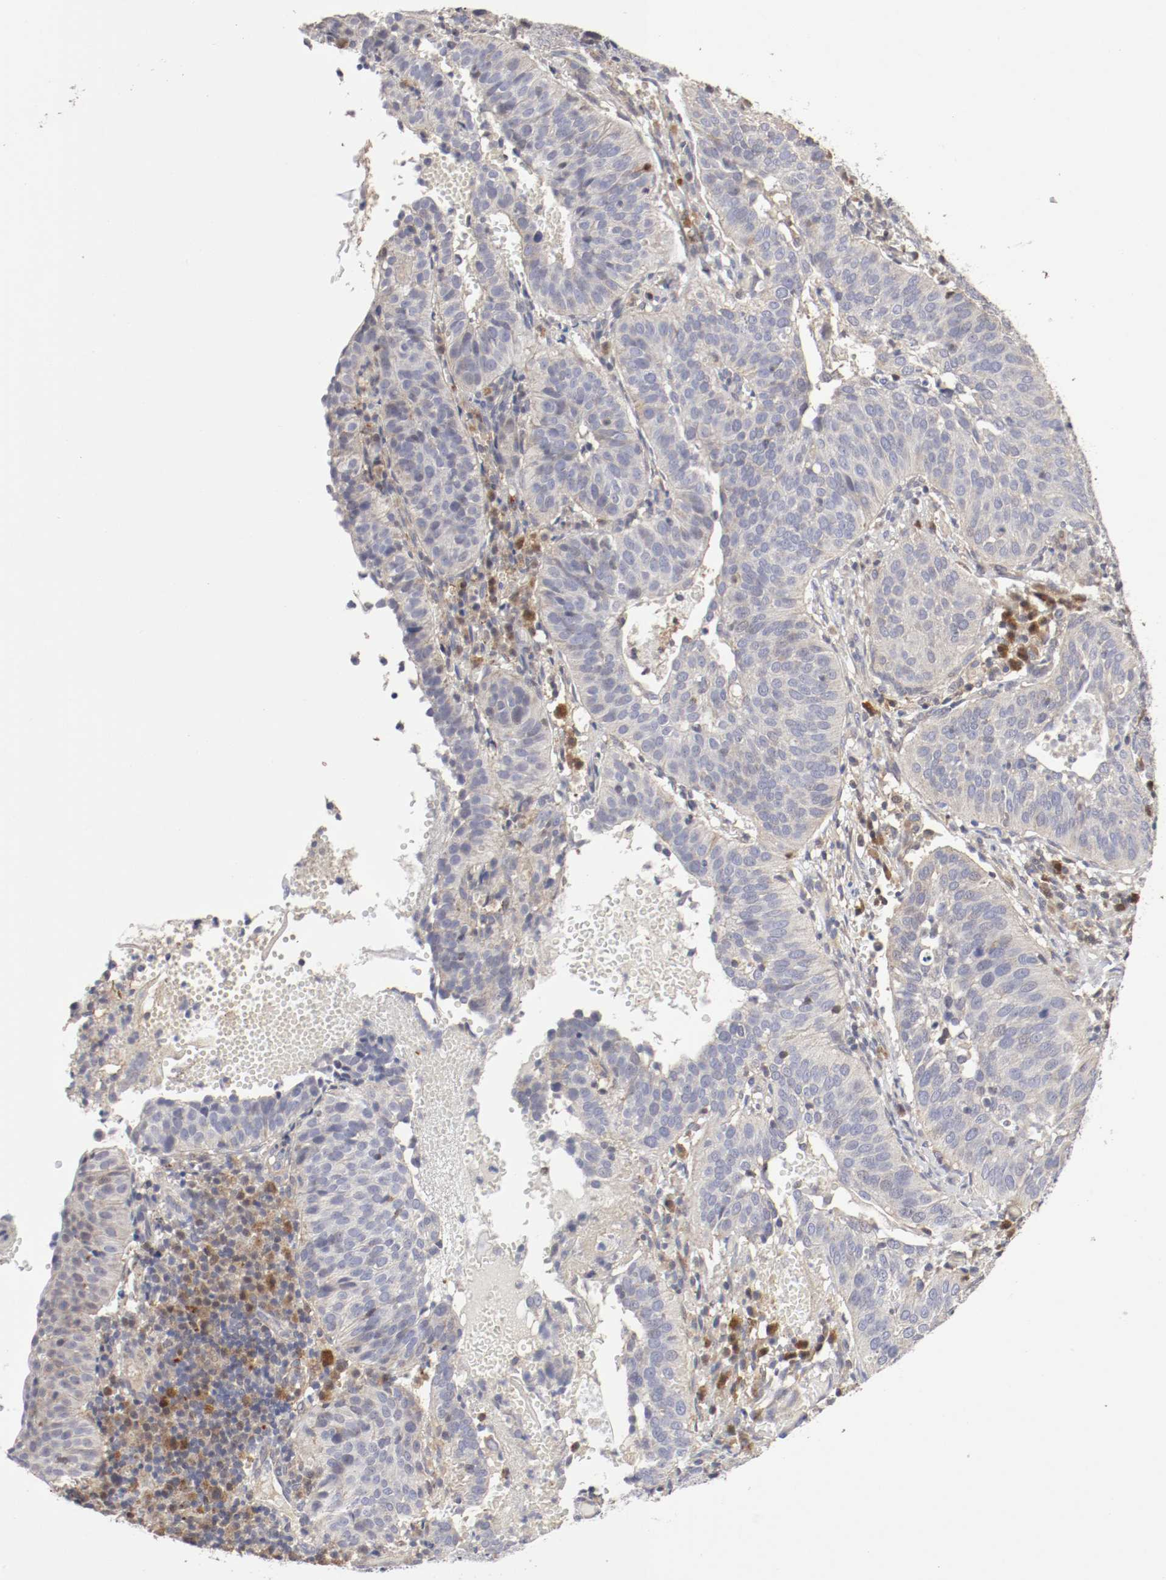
{"staining": {"intensity": "negative", "quantity": "none", "location": "none"}, "tissue": "cervical cancer", "cell_type": "Tumor cells", "image_type": "cancer", "snomed": [{"axis": "morphology", "description": "Squamous cell carcinoma, NOS"}, {"axis": "topography", "description": "Cervix"}], "caption": "This is a photomicrograph of immunohistochemistry staining of cervical cancer, which shows no positivity in tumor cells.", "gene": "CDK6", "patient": {"sex": "female", "age": 39}}